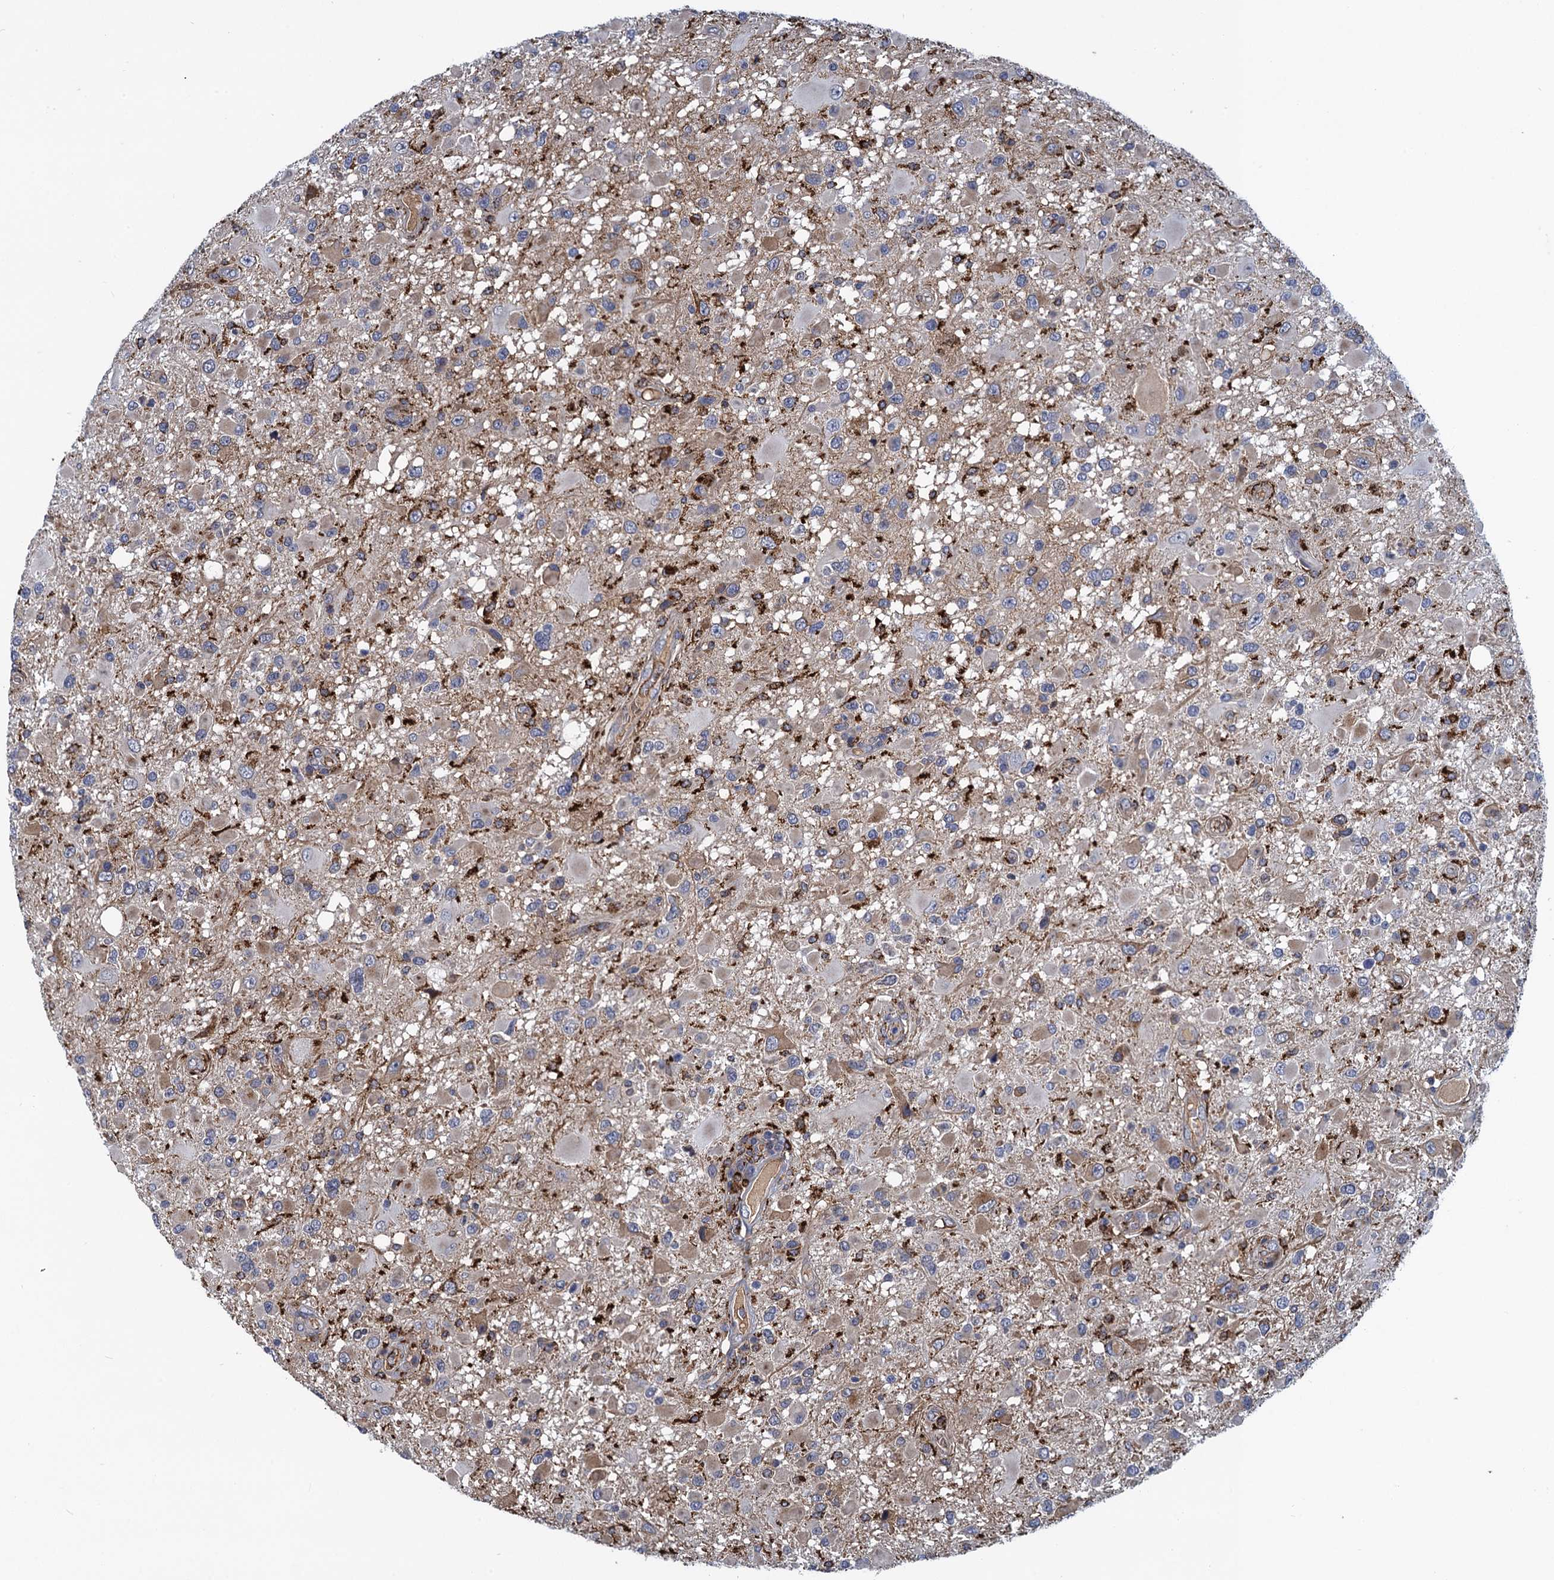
{"staining": {"intensity": "weak", "quantity": "<25%", "location": "cytoplasmic/membranous"}, "tissue": "glioma", "cell_type": "Tumor cells", "image_type": "cancer", "snomed": [{"axis": "morphology", "description": "Glioma, malignant, High grade"}, {"axis": "topography", "description": "Brain"}], "caption": "An immunohistochemistry photomicrograph of malignant glioma (high-grade) is shown. There is no staining in tumor cells of malignant glioma (high-grade). The staining was performed using DAB to visualize the protein expression in brown, while the nuclei were stained in blue with hematoxylin (Magnification: 20x).", "gene": "DNHD1", "patient": {"sex": "male", "age": 53}}